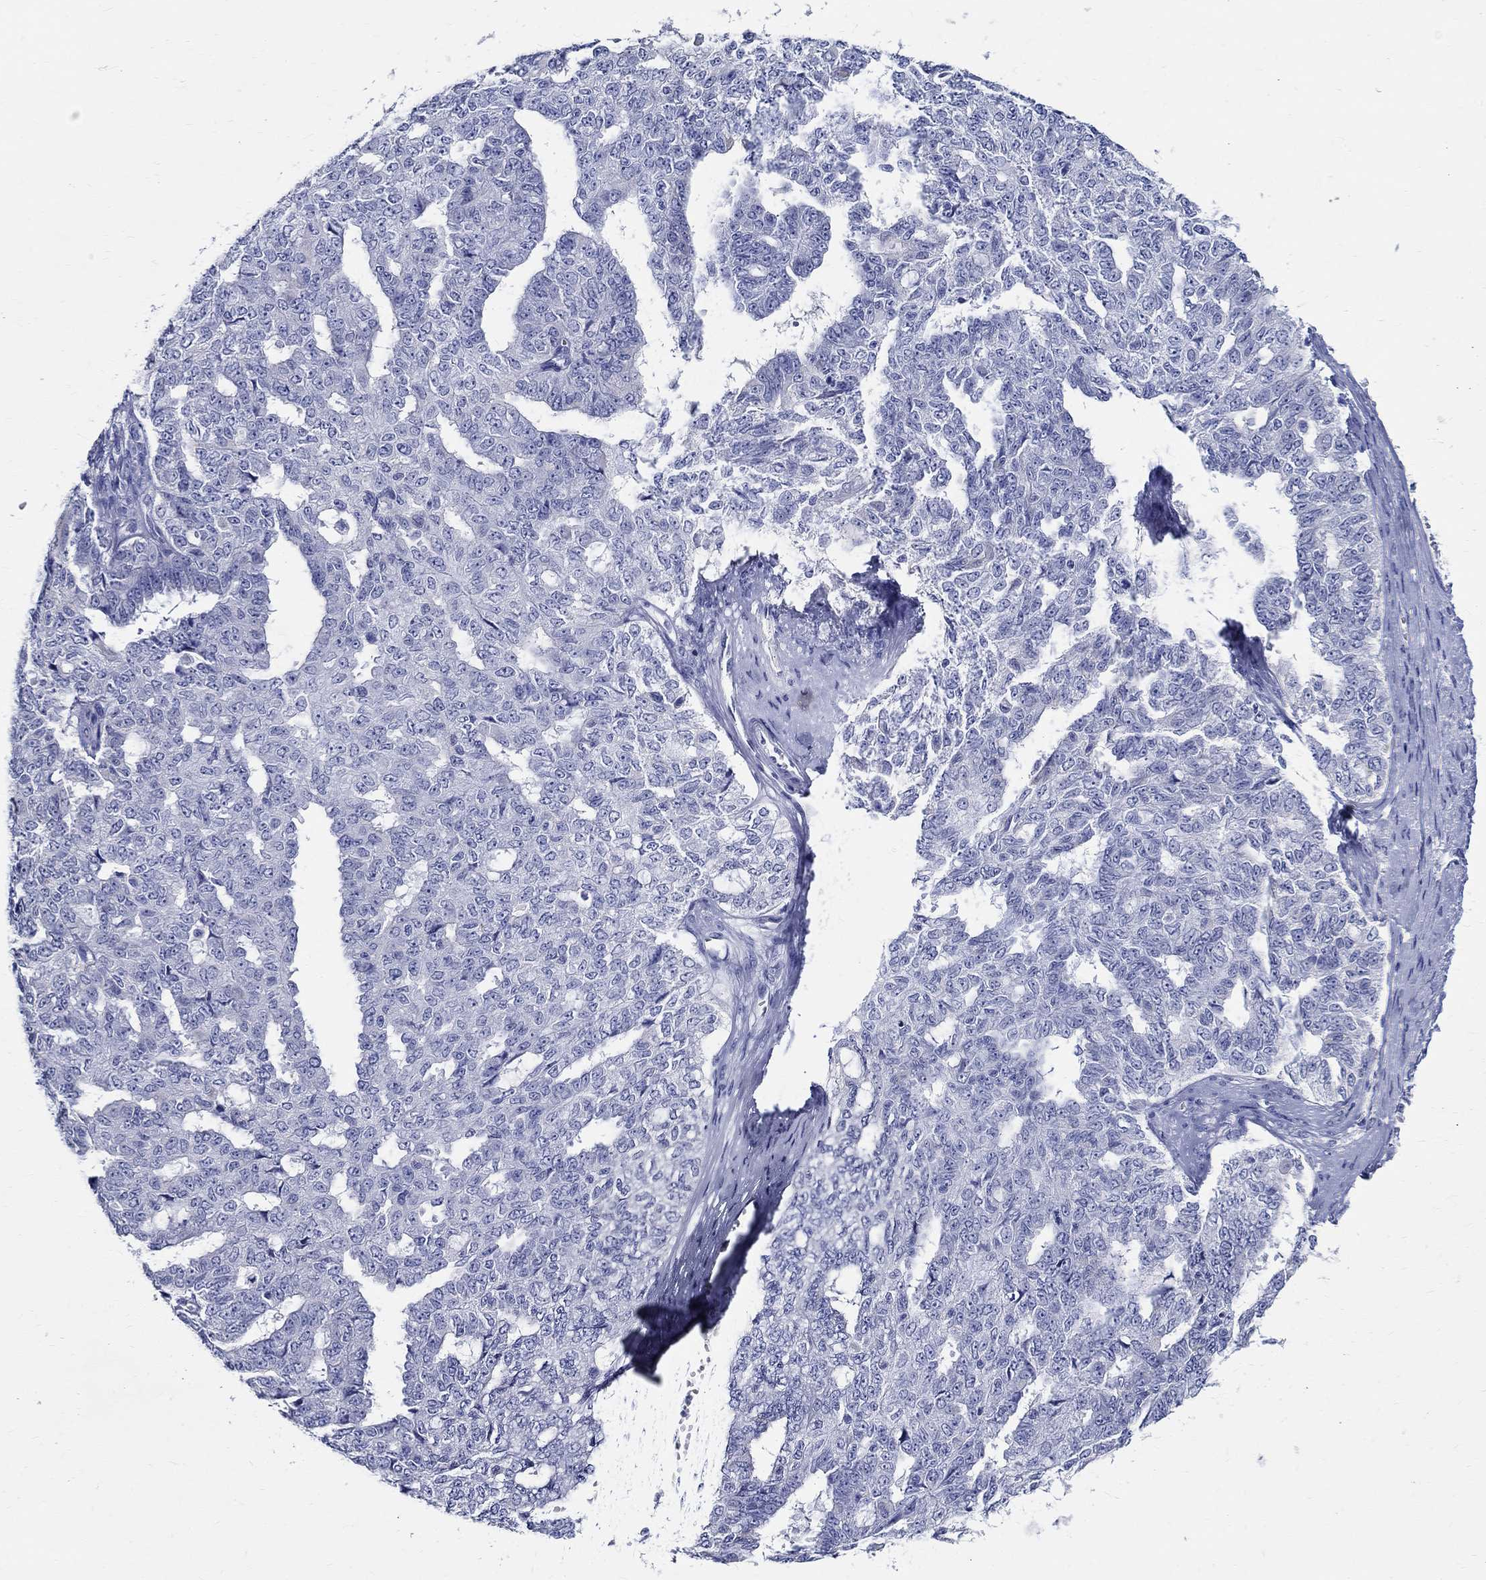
{"staining": {"intensity": "negative", "quantity": "none", "location": "none"}, "tissue": "ovarian cancer", "cell_type": "Tumor cells", "image_type": "cancer", "snomed": [{"axis": "morphology", "description": "Cystadenocarcinoma, serous, NOS"}, {"axis": "topography", "description": "Ovary"}], "caption": "This is an IHC photomicrograph of human serous cystadenocarcinoma (ovarian). There is no positivity in tumor cells.", "gene": "TSPAN16", "patient": {"sex": "female", "age": 71}}